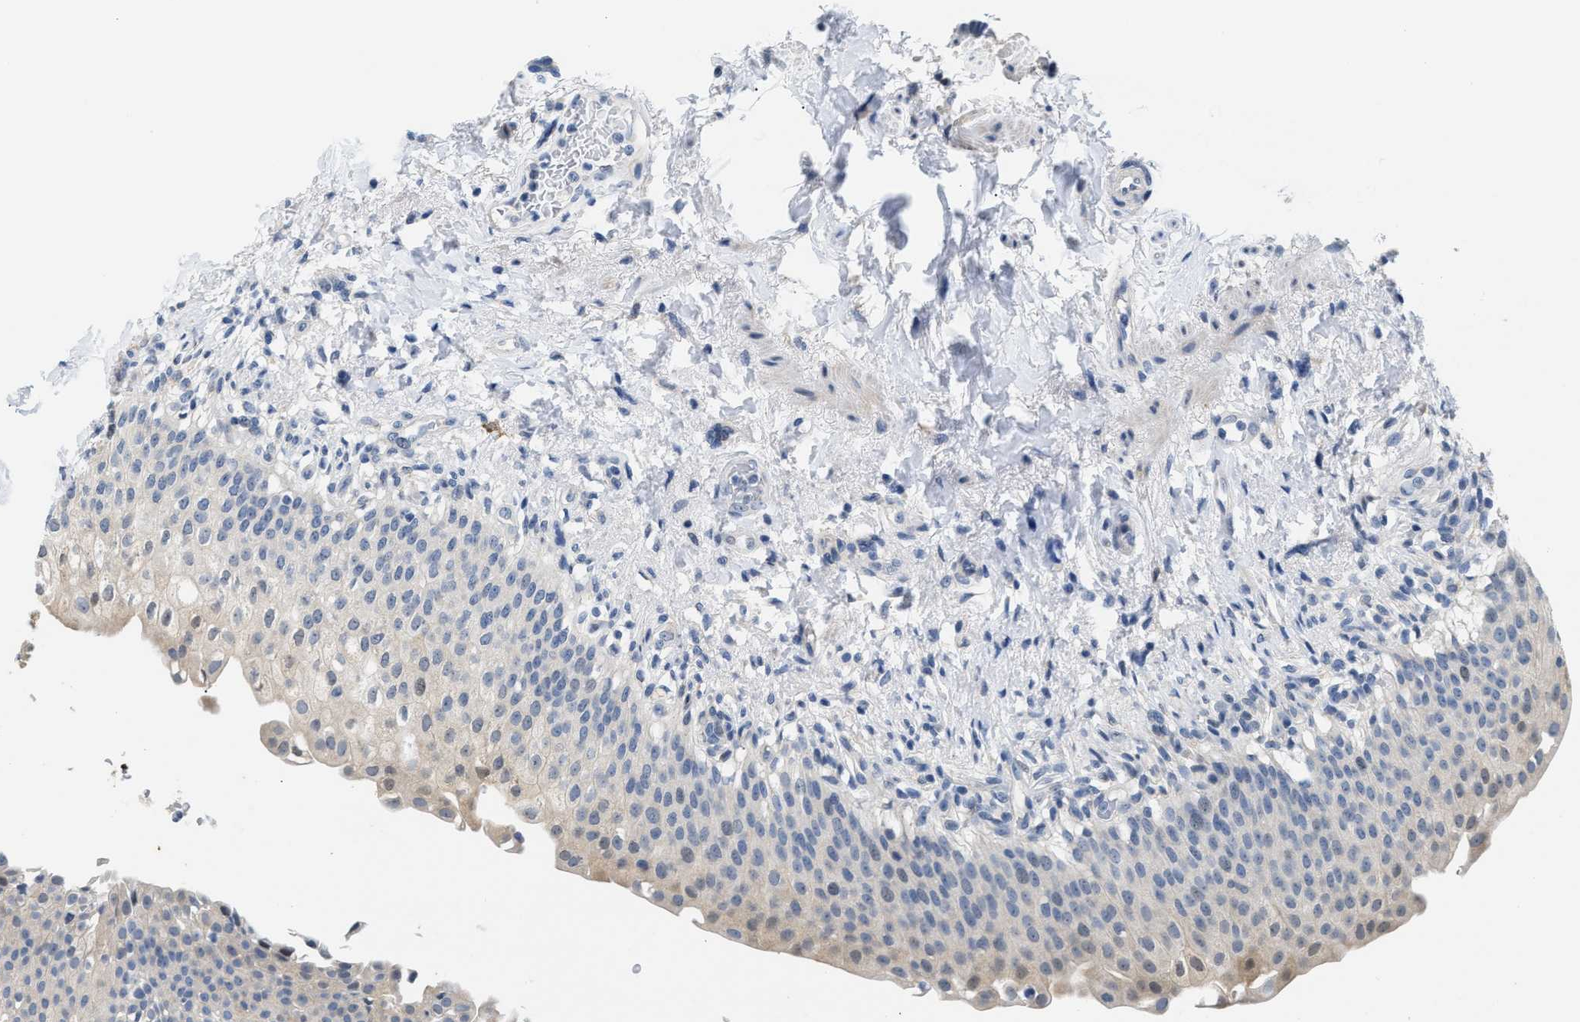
{"staining": {"intensity": "weak", "quantity": "25%-75%", "location": "cytoplasmic/membranous"}, "tissue": "urinary bladder", "cell_type": "Urothelial cells", "image_type": "normal", "snomed": [{"axis": "morphology", "description": "Normal tissue, NOS"}, {"axis": "topography", "description": "Urinary bladder"}], "caption": "Protein expression analysis of unremarkable human urinary bladder reveals weak cytoplasmic/membranous staining in approximately 25%-75% of urothelial cells.", "gene": "CLGN", "patient": {"sex": "female", "age": 60}}